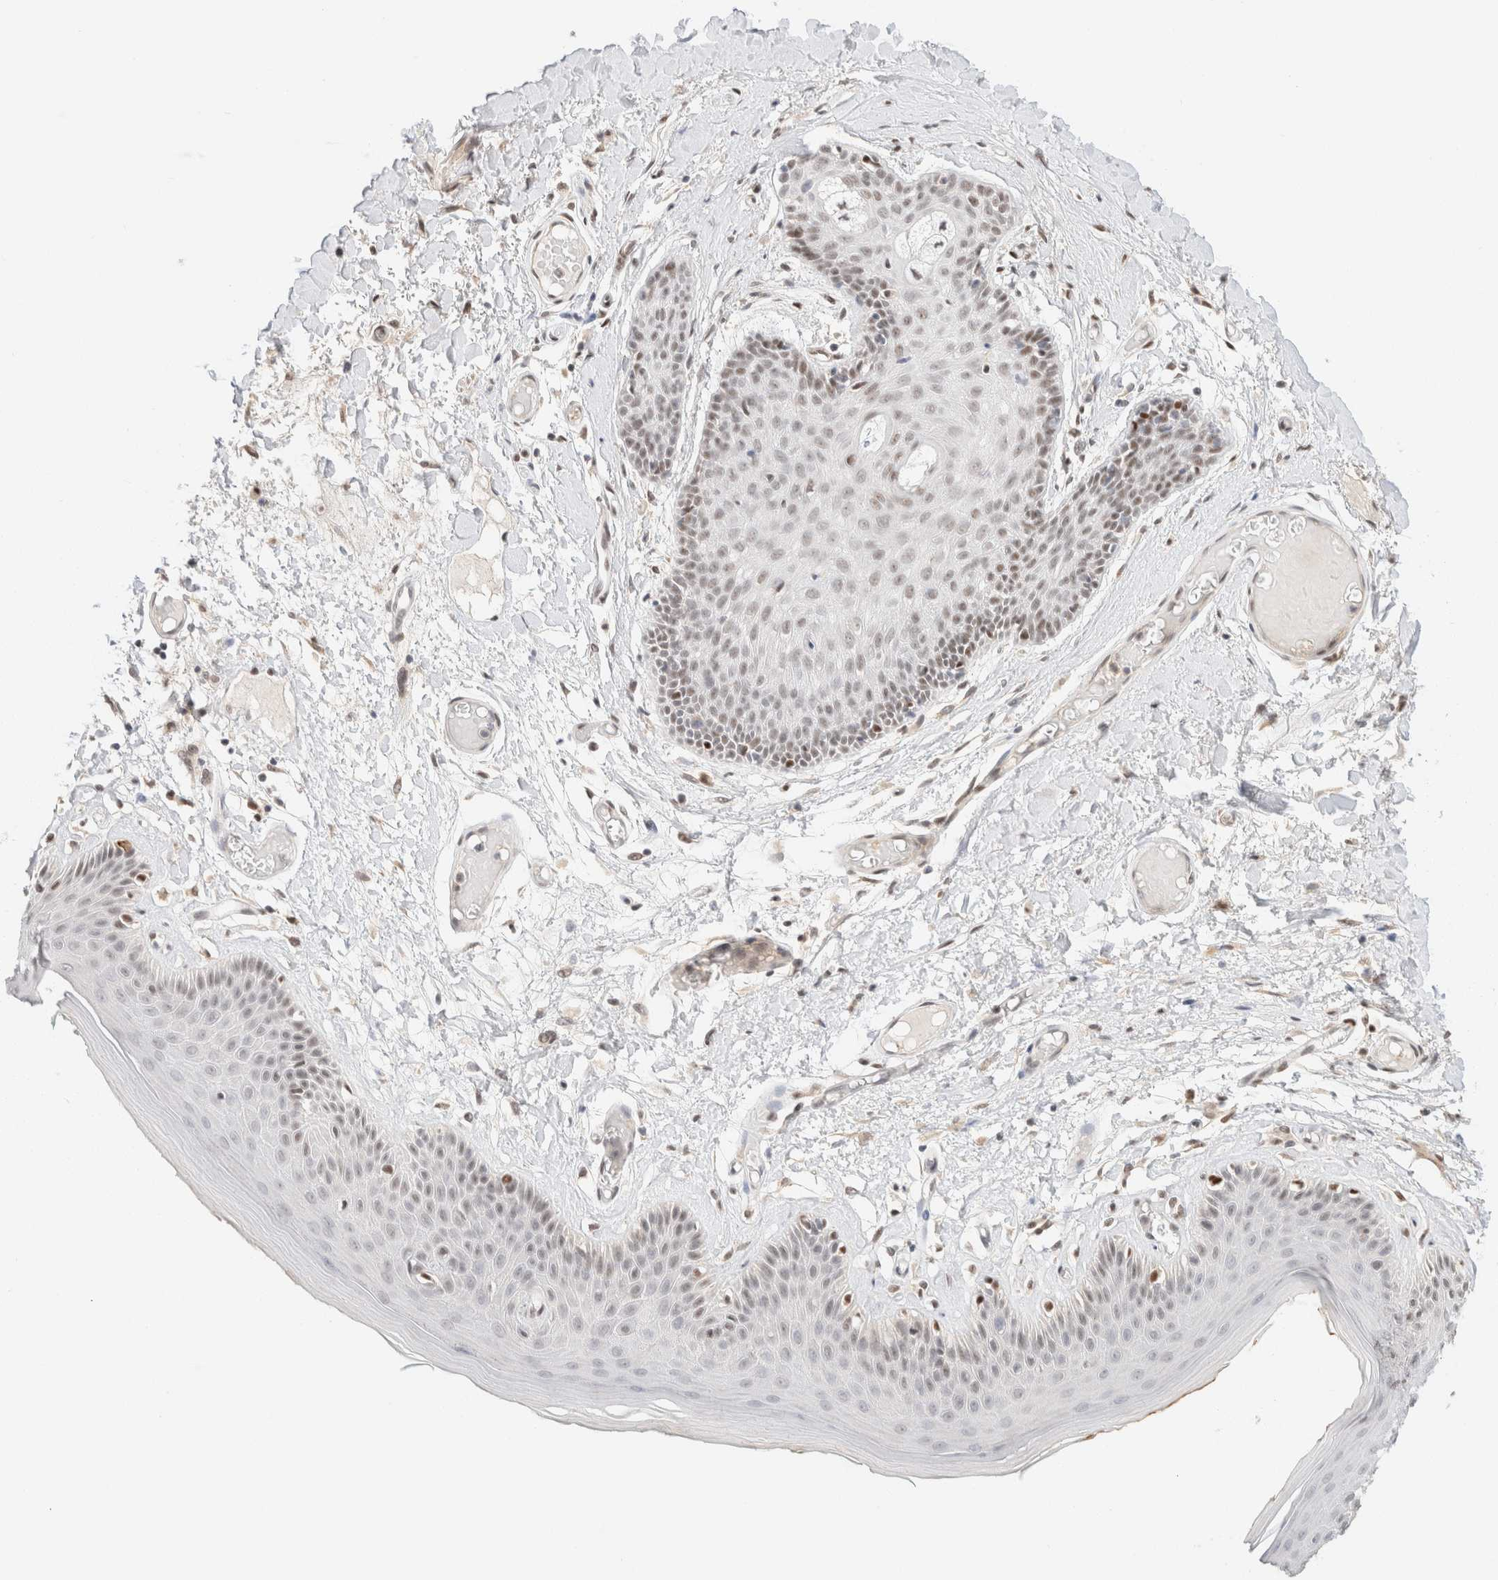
{"staining": {"intensity": "moderate", "quantity": "<25%", "location": "nuclear"}, "tissue": "skin", "cell_type": "Epidermal cells", "image_type": "normal", "snomed": [{"axis": "morphology", "description": "Normal tissue, NOS"}, {"axis": "topography", "description": "Vulva"}], "caption": "DAB (3,3'-diaminobenzidine) immunohistochemical staining of benign human skin reveals moderate nuclear protein positivity in about <25% of epidermal cells.", "gene": "ZNF768", "patient": {"sex": "female", "age": 73}}